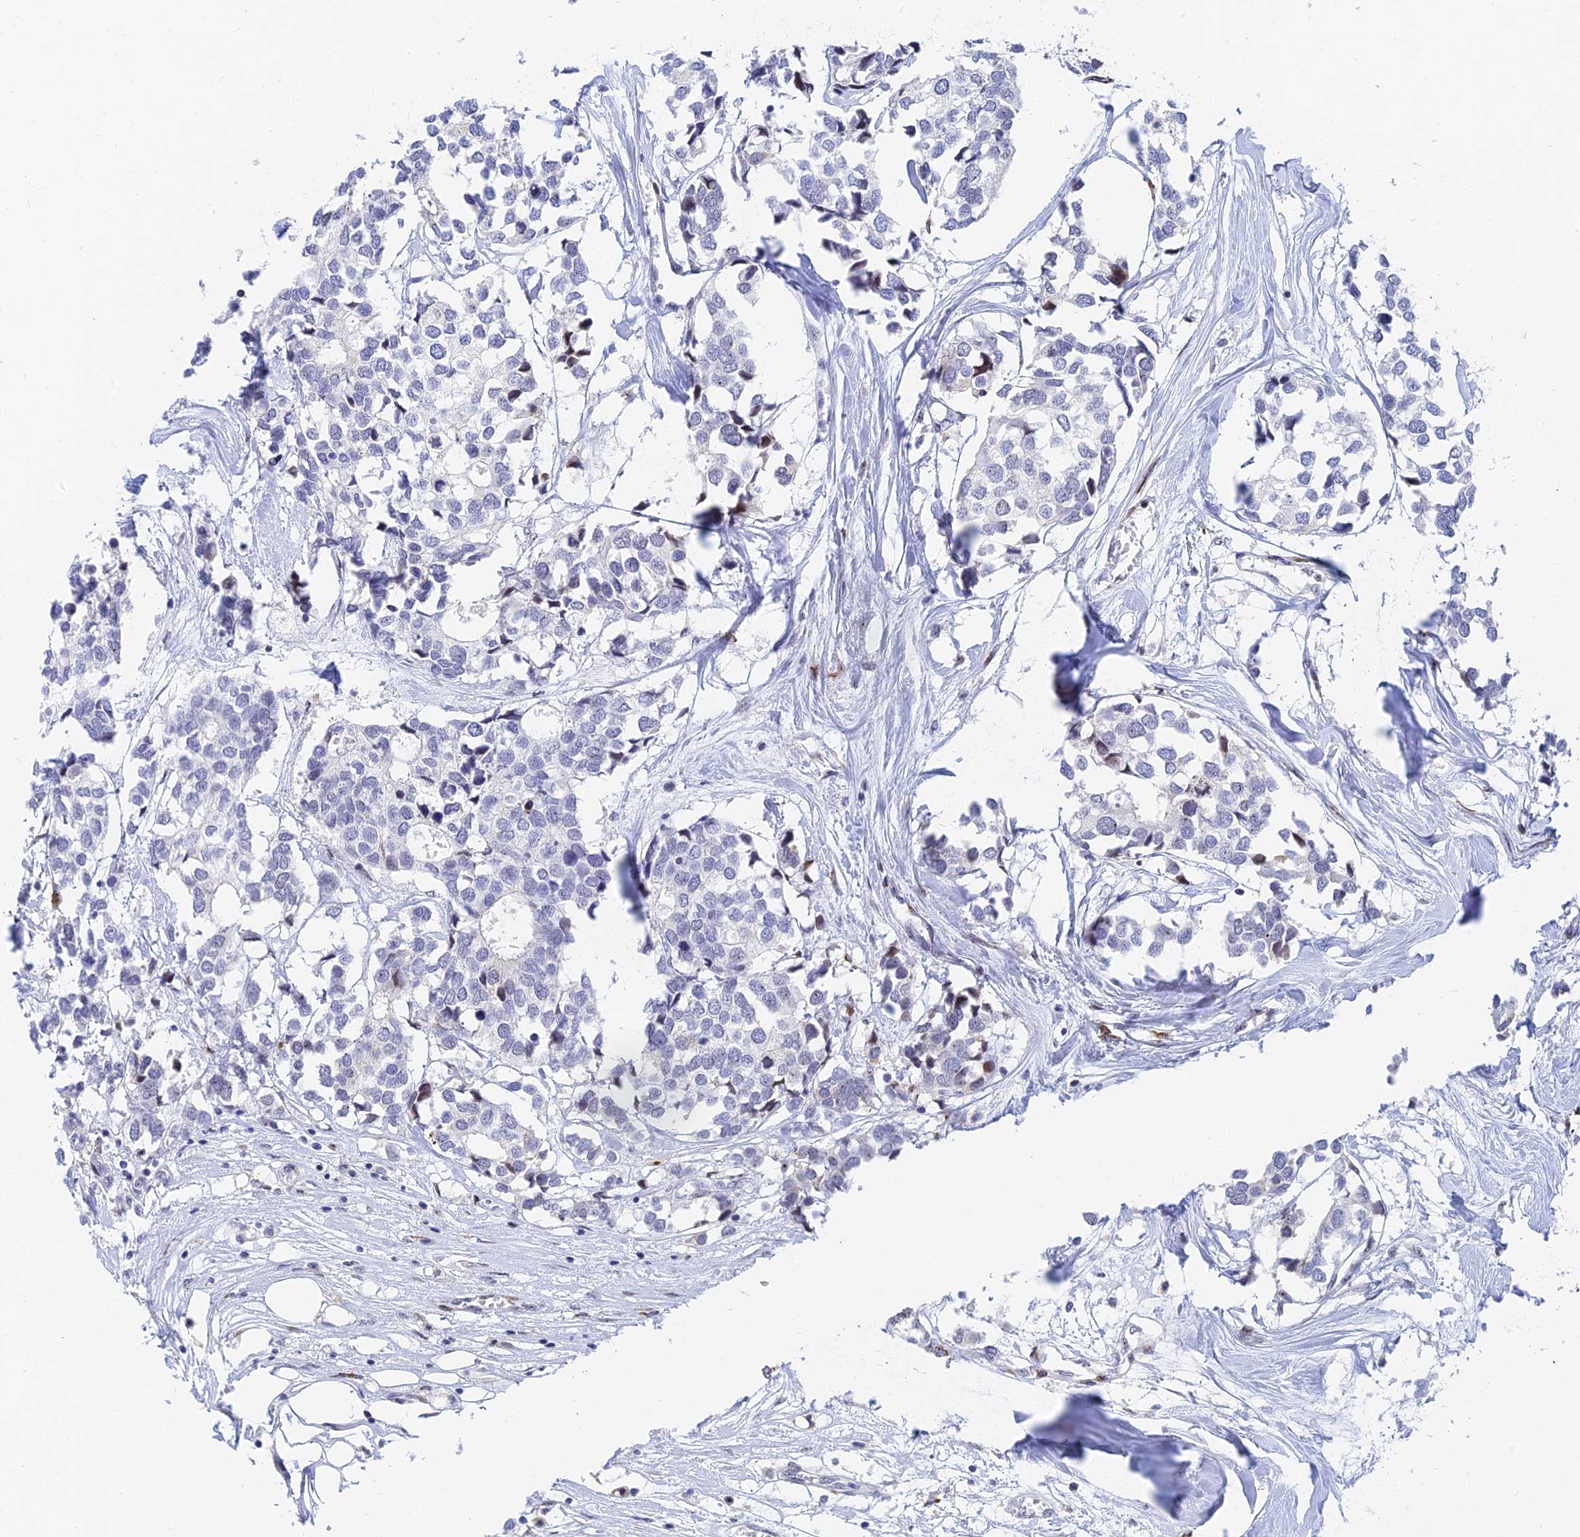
{"staining": {"intensity": "negative", "quantity": "none", "location": "none"}, "tissue": "breast cancer", "cell_type": "Tumor cells", "image_type": "cancer", "snomed": [{"axis": "morphology", "description": "Duct carcinoma"}, {"axis": "topography", "description": "Breast"}], "caption": "The immunohistochemistry micrograph has no significant expression in tumor cells of breast cancer tissue.", "gene": "RSL1D1", "patient": {"sex": "female", "age": 83}}